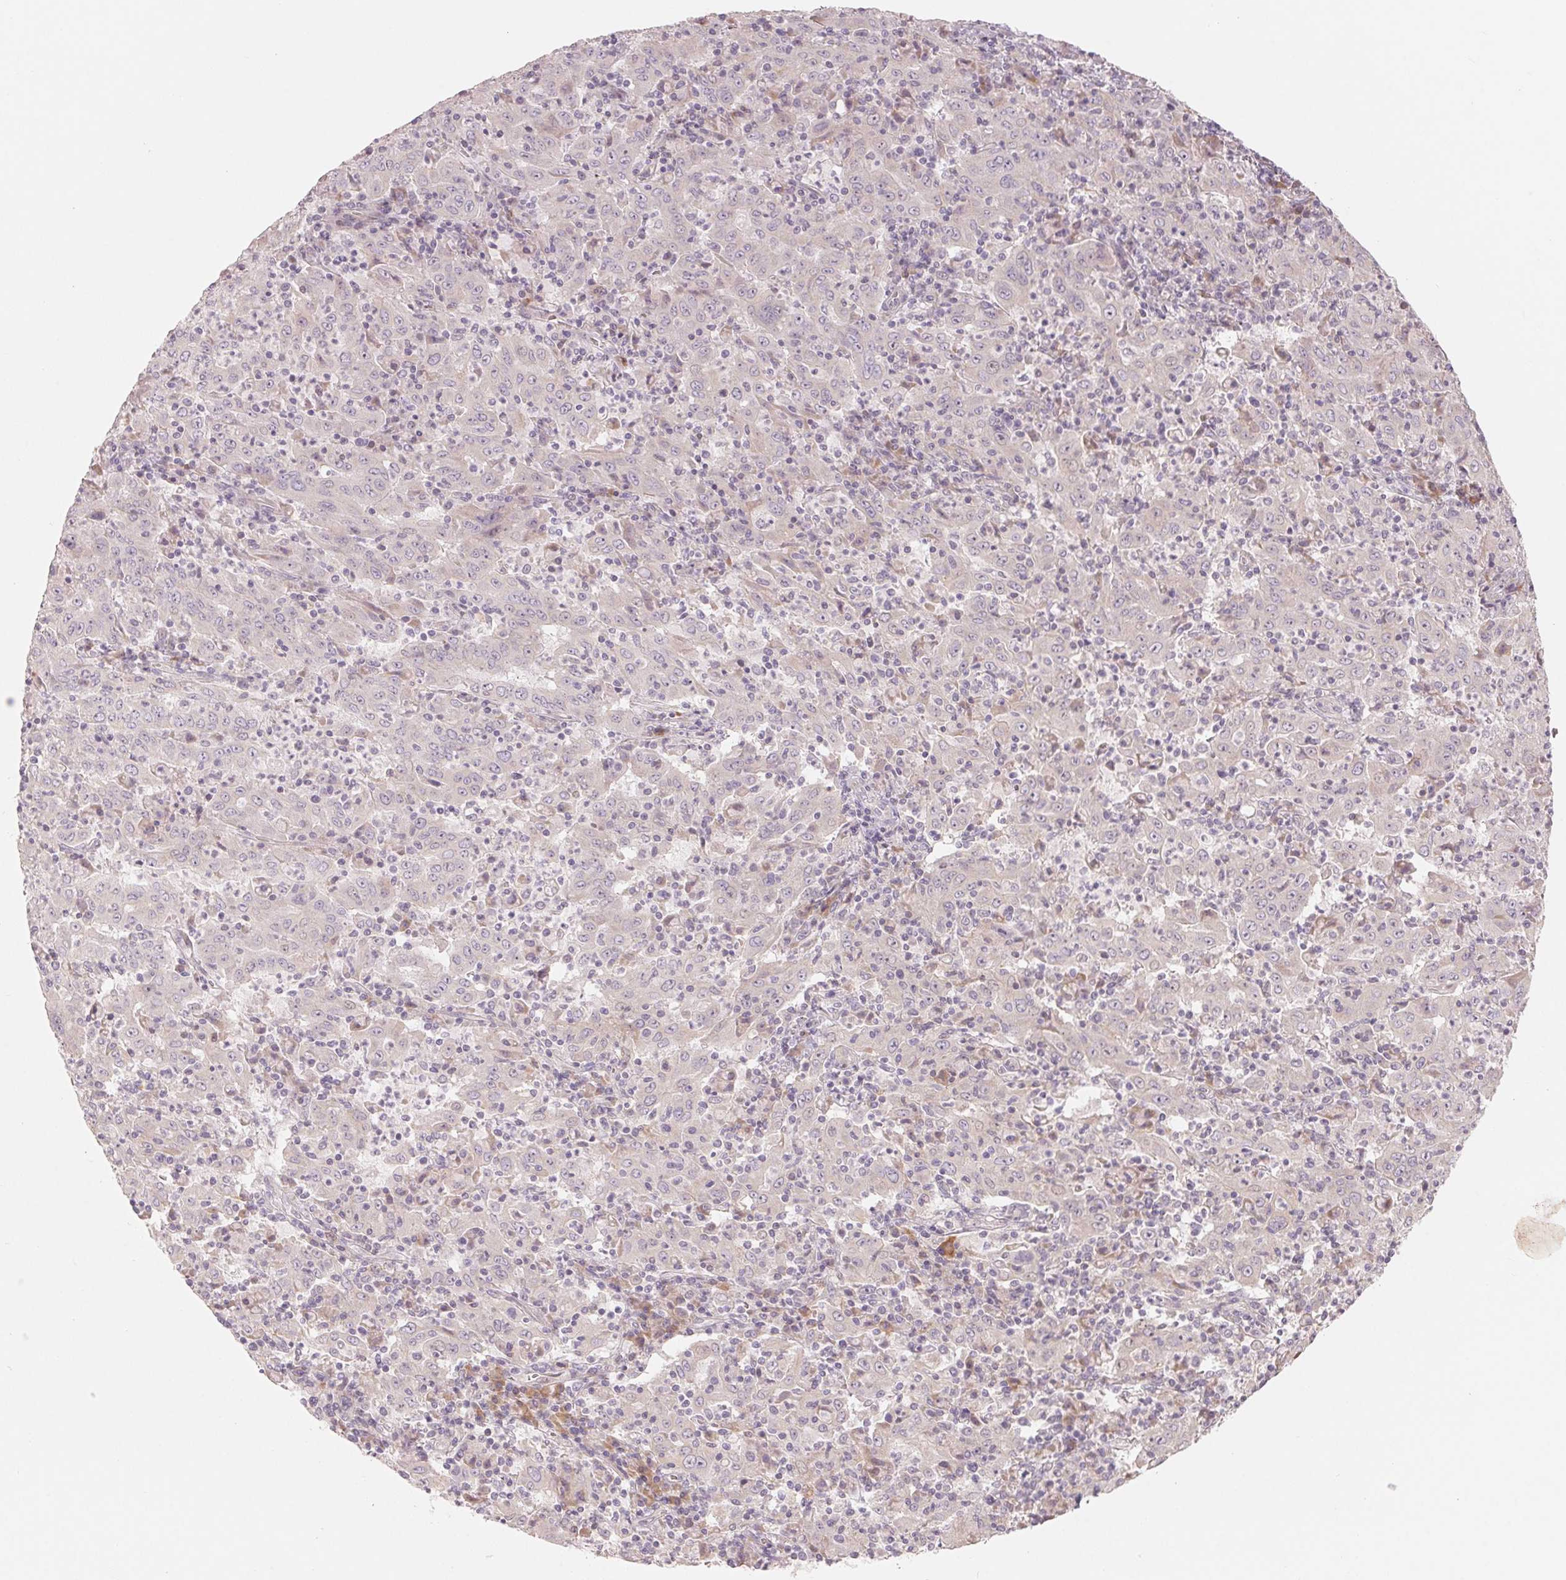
{"staining": {"intensity": "negative", "quantity": "none", "location": "none"}, "tissue": "pancreatic cancer", "cell_type": "Tumor cells", "image_type": "cancer", "snomed": [{"axis": "morphology", "description": "Adenocarcinoma, NOS"}, {"axis": "topography", "description": "Pancreas"}], "caption": "Tumor cells show no significant staining in pancreatic adenocarcinoma. The staining was performed using DAB to visualize the protein expression in brown, while the nuclei were stained in blue with hematoxylin (Magnification: 20x).", "gene": "DENND2C", "patient": {"sex": "male", "age": 63}}